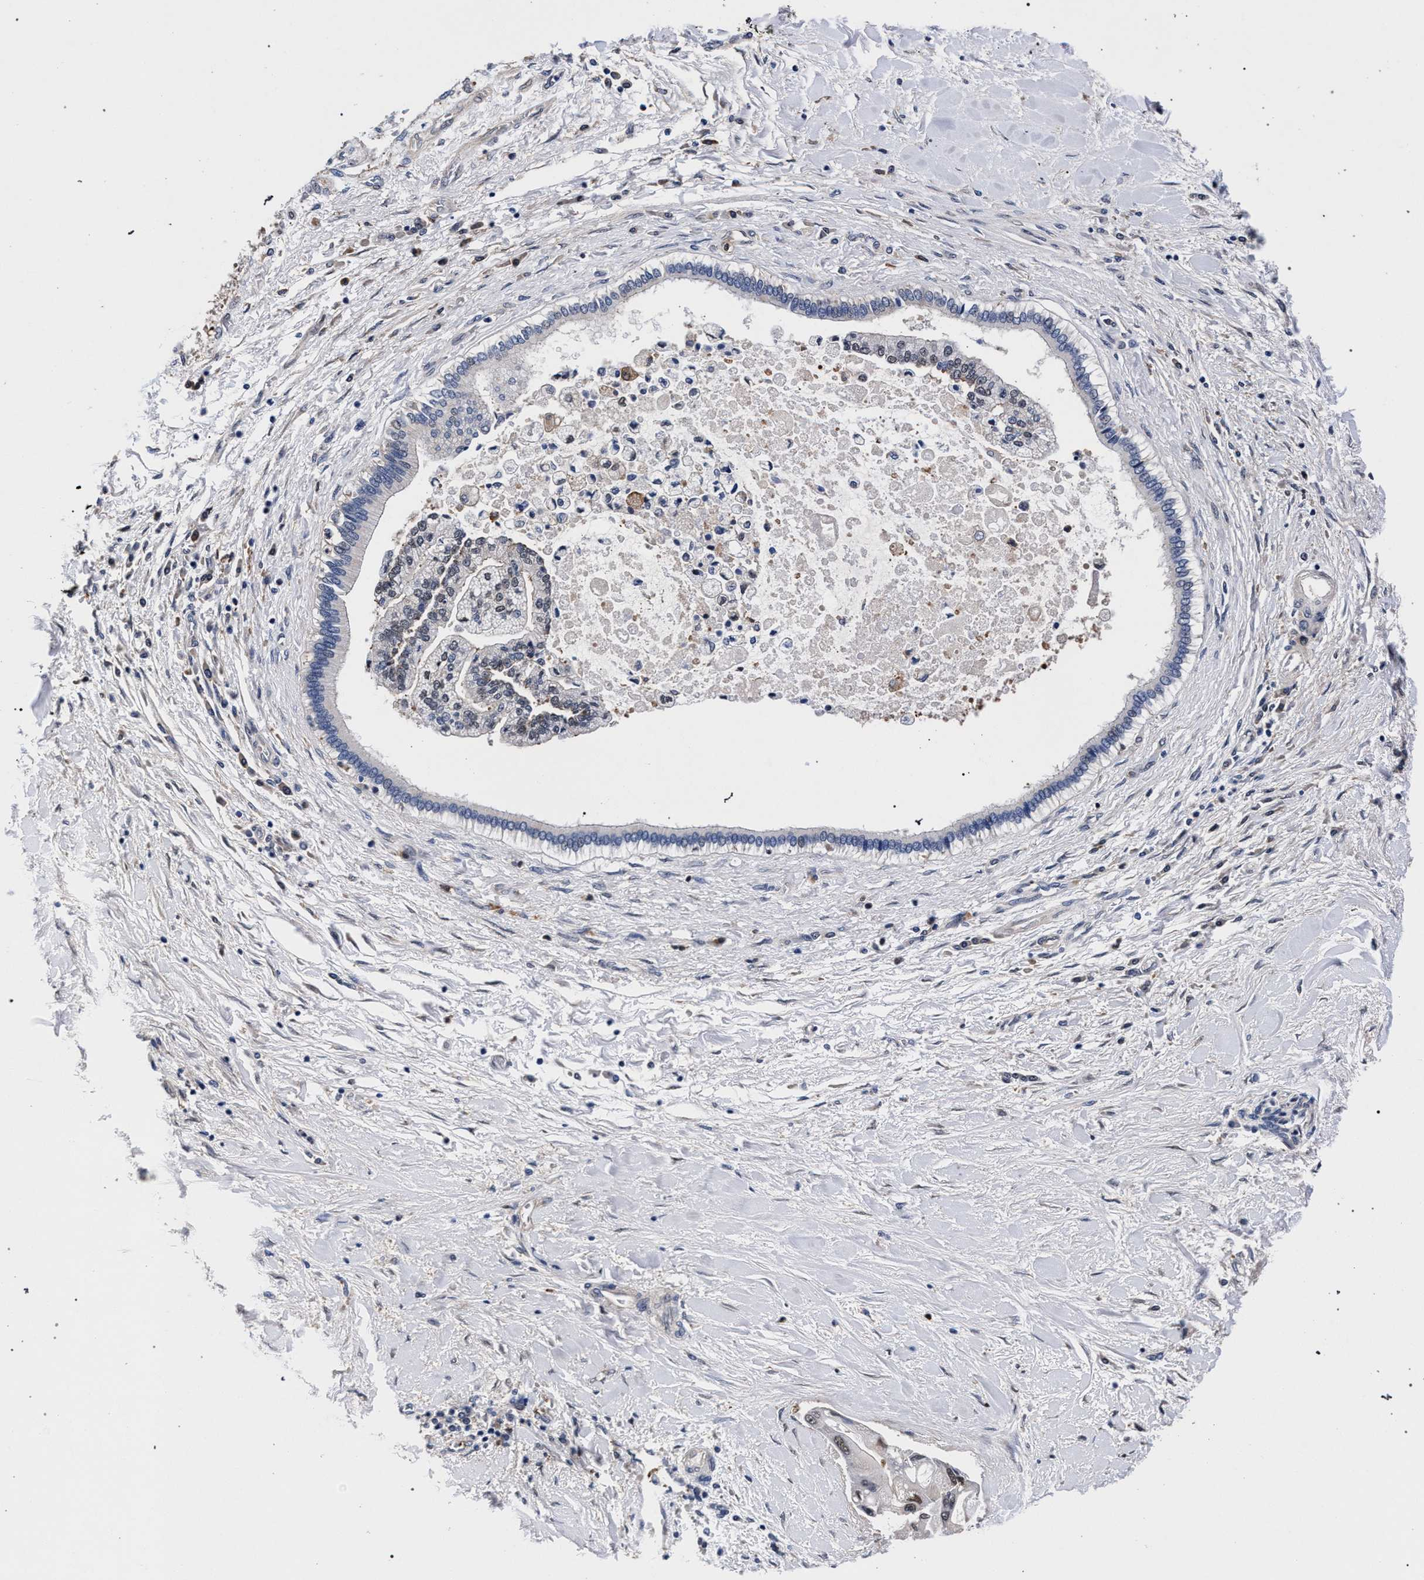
{"staining": {"intensity": "weak", "quantity": "<25%", "location": "nuclear"}, "tissue": "liver cancer", "cell_type": "Tumor cells", "image_type": "cancer", "snomed": [{"axis": "morphology", "description": "Cholangiocarcinoma"}, {"axis": "topography", "description": "Liver"}], "caption": "Liver cancer (cholangiocarcinoma) was stained to show a protein in brown. There is no significant expression in tumor cells.", "gene": "ZNF462", "patient": {"sex": "male", "age": 50}}